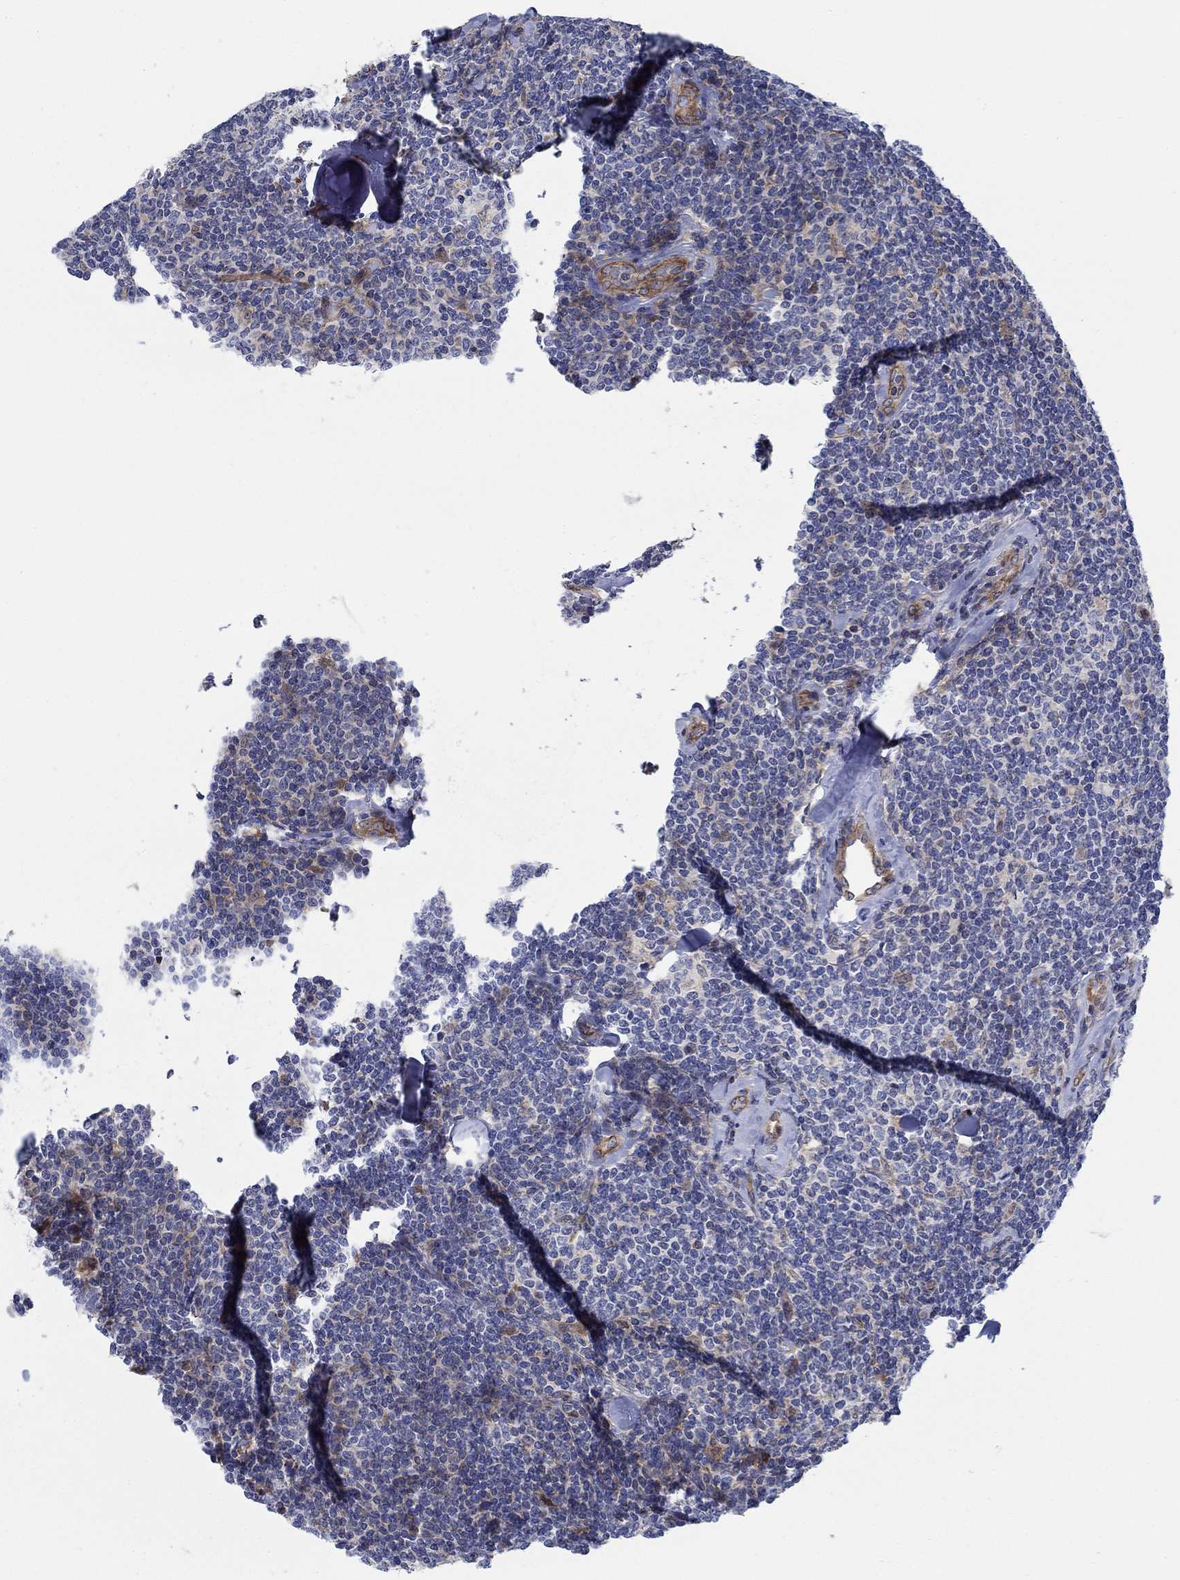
{"staining": {"intensity": "negative", "quantity": "none", "location": "none"}, "tissue": "lymphoma", "cell_type": "Tumor cells", "image_type": "cancer", "snomed": [{"axis": "morphology", "description": "Malignant lymphoma, non-Hodgkin's type, Low grade"}, {"axis": "topography", "description": "Lymph node"}], "caption": "High power microscopy histopathology image of an IHC micrograph of lymphoma, revealing no significant expression in tumor cells.", "gene": "FMN1", "patient": {"sex": "female", "age": 56}}